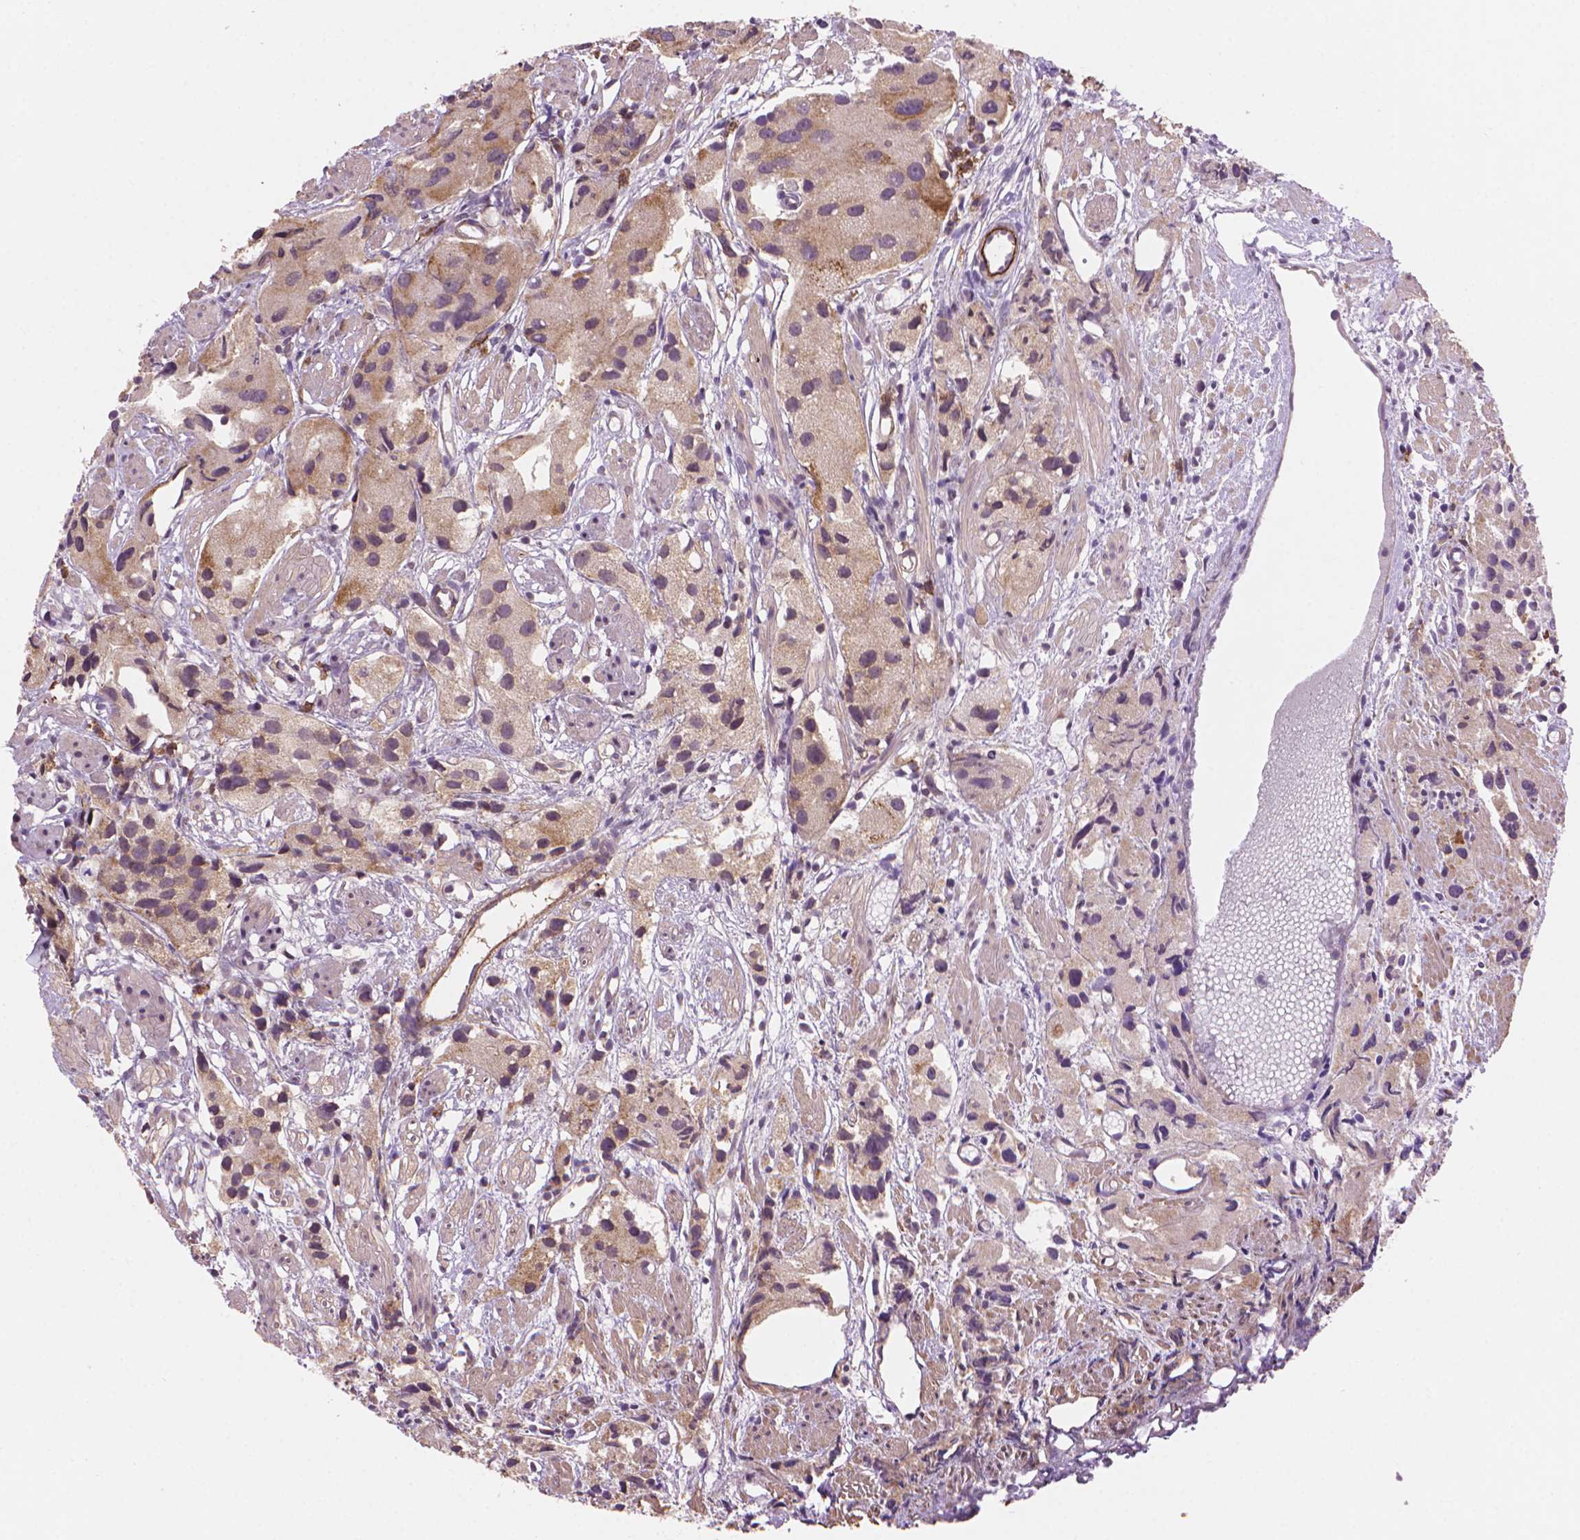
{"staining": {"intensity": "weak", "quantity": "25%-75%", "location": "cytoplasmic/membranous"}, "tissue": "prostate cancer", "cell_type": "Tumor cells", "image_type": "cancer", "snomed": [{"axis": "morphology", "description": "Adenocarcinoma, High grade"}, {"axis": "topography", "description": "Prostate"}], "caption": "Prostate adenocarcinoma (high-grade) was stained to show a protein in brown. There is low levels of weak cytoplasmic/membranous expression in about 25%-75% of tumor cells.", "gene": "TMEM184A", "patient": {"sex": "male", "age": 68}}